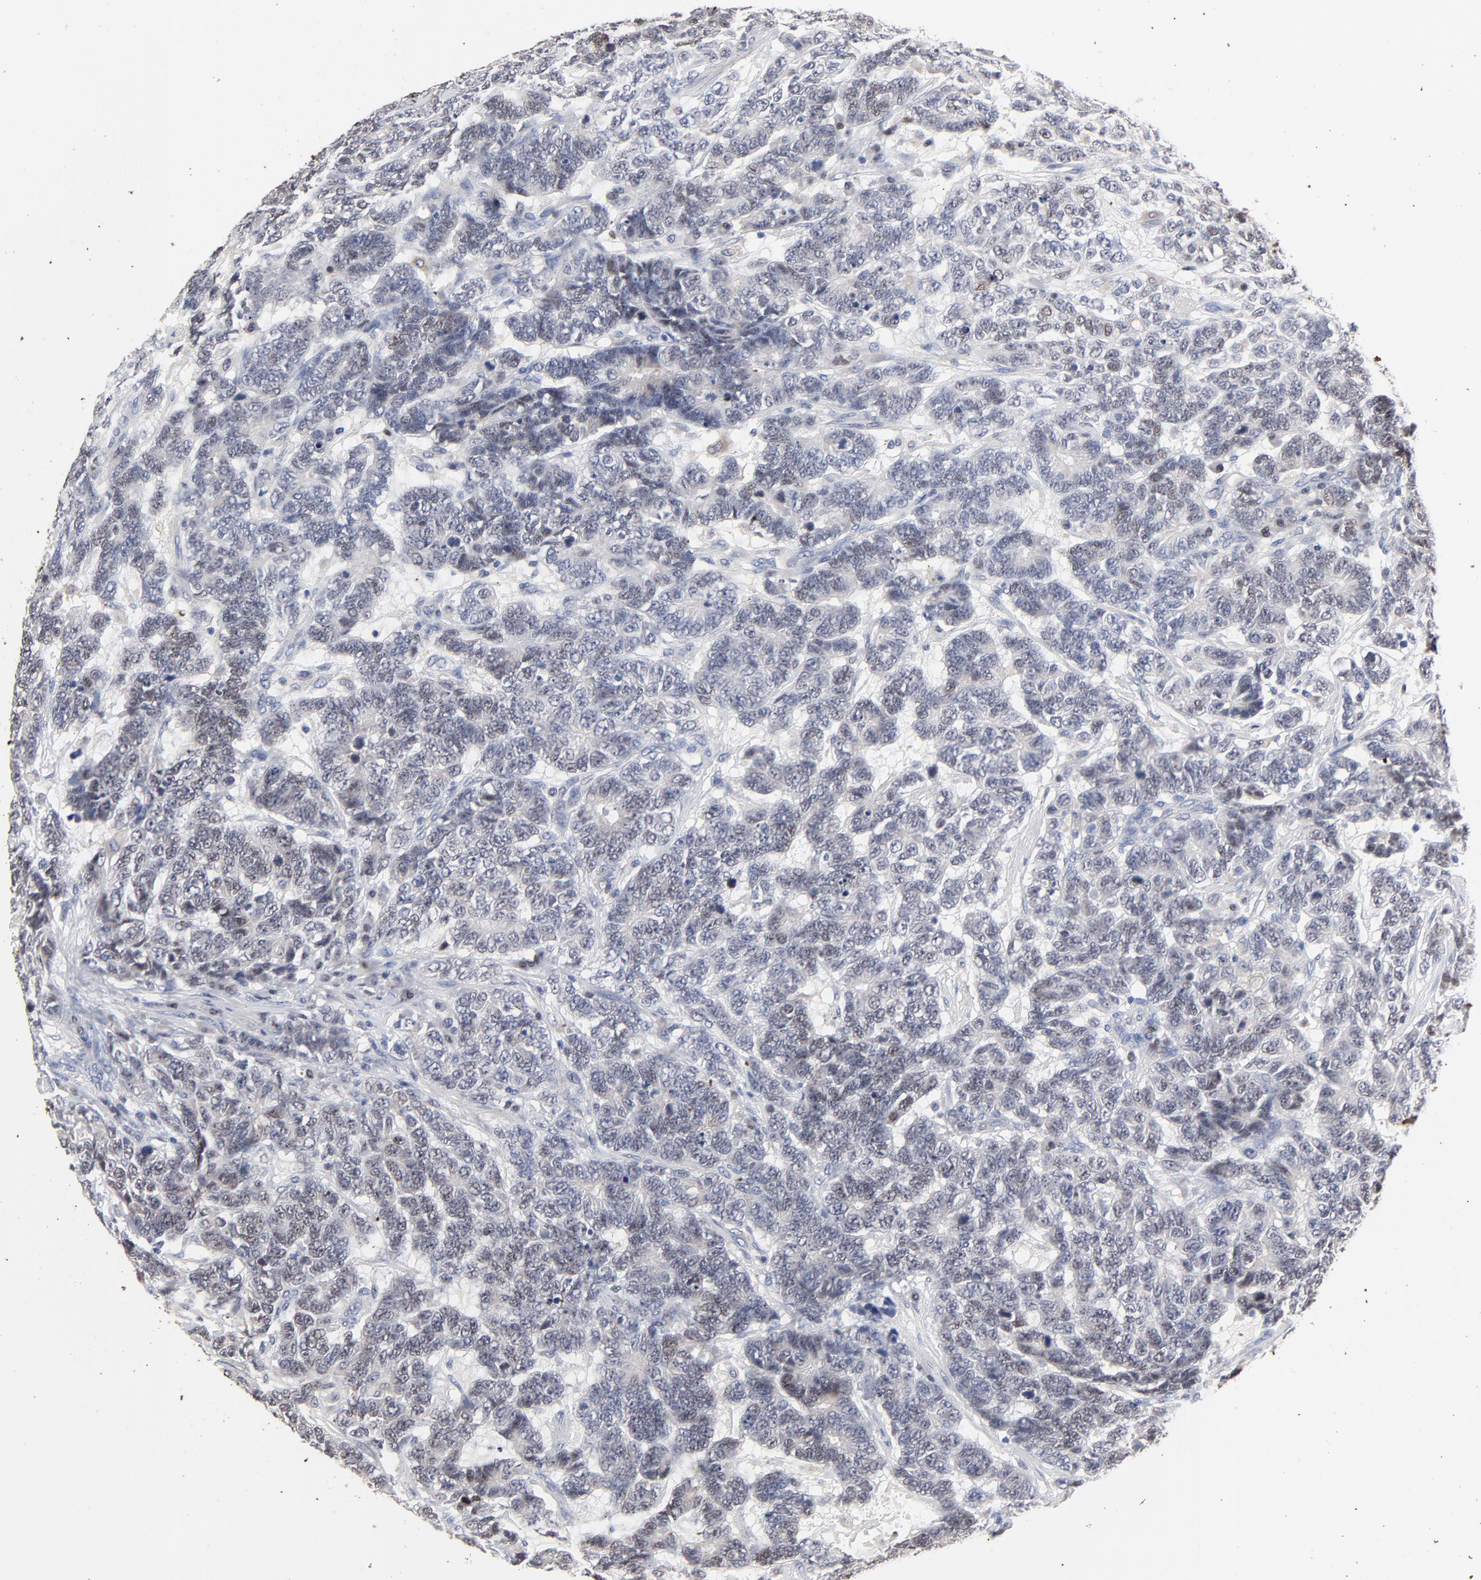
{"staining": {"intensity": "weak", "quantity": "<25%", "location": "nuclear"}, "tissue": "testis cancer", "cell_type": "Tumor cells", "image_type": "cancer", "snomed": [{"axis": "morphology", "description": "Carcinoma, Embryonal, NOS"}, {"axis": "topography", "description": "Testis"}], "caption": "DAB (3,3'-diaminobenzidine) immunohistochemical staining of human testis embryonal carcinoma exhibits no significant positivity in tumor cells.", "gene": "AADAC", "patient": {"sex": "male", "age": 26}}